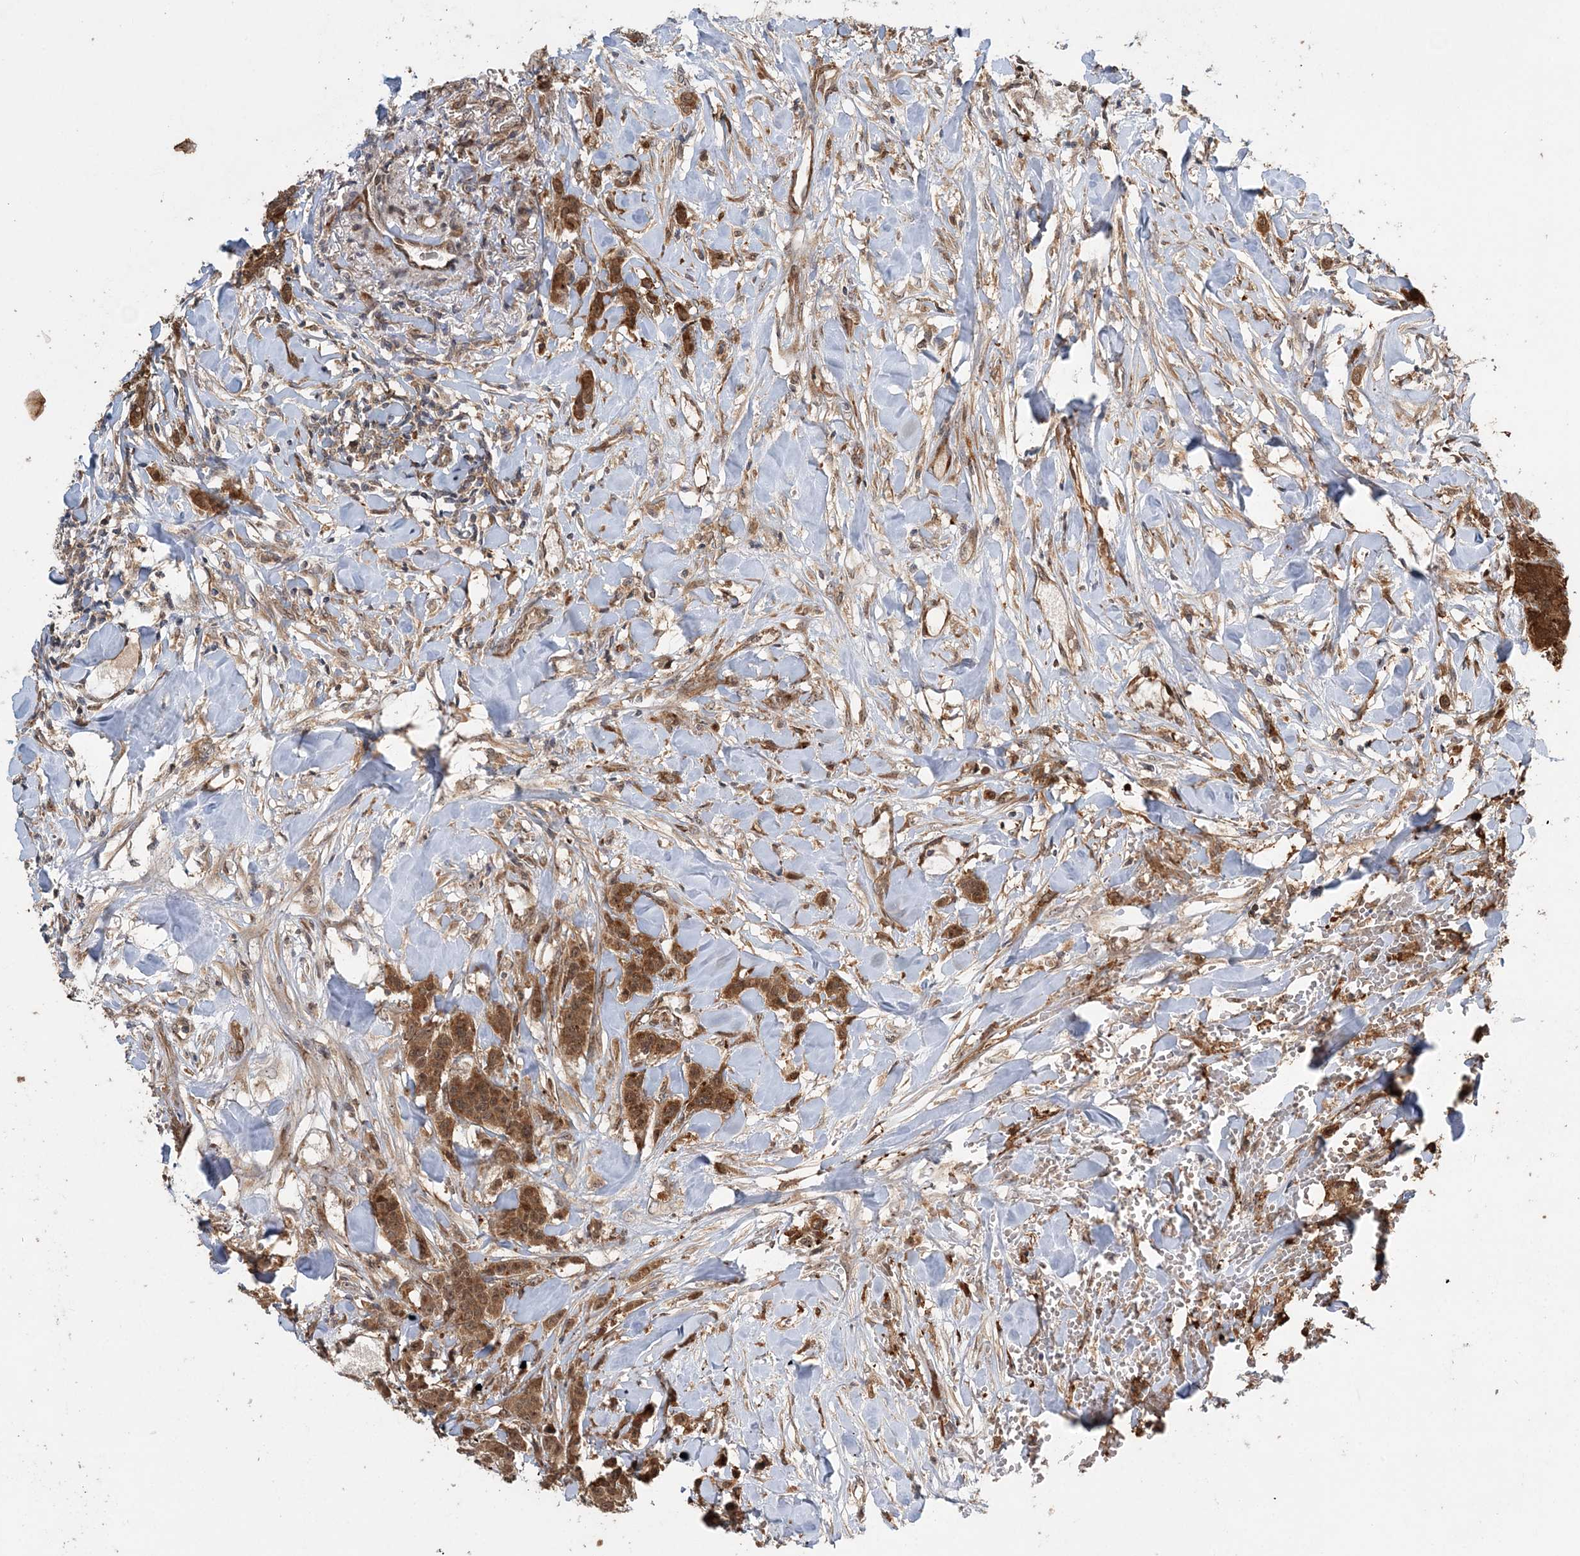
{"staining": {"intensity": "moderate", "quantity": ">75%", "location": "cytoplasmic/membranous,nuclear"}, "tissue": "breast cancer", "cell_type": "Tumor cells", "image_type": "cancer", "snomed": [{"axis": "morphology", "description": "Duct carcinoma"}, {"axis": "topography", "description": "Breast"}], "caption": "Protein expression by IHC shows moderate cytoplasmic/membranous and nuclear staining in about >75% of tumor cells in breast infiltrating ductal carcinoma.", "gene": "UBTD2", "patient": {"sex": "female", "age": 40}}